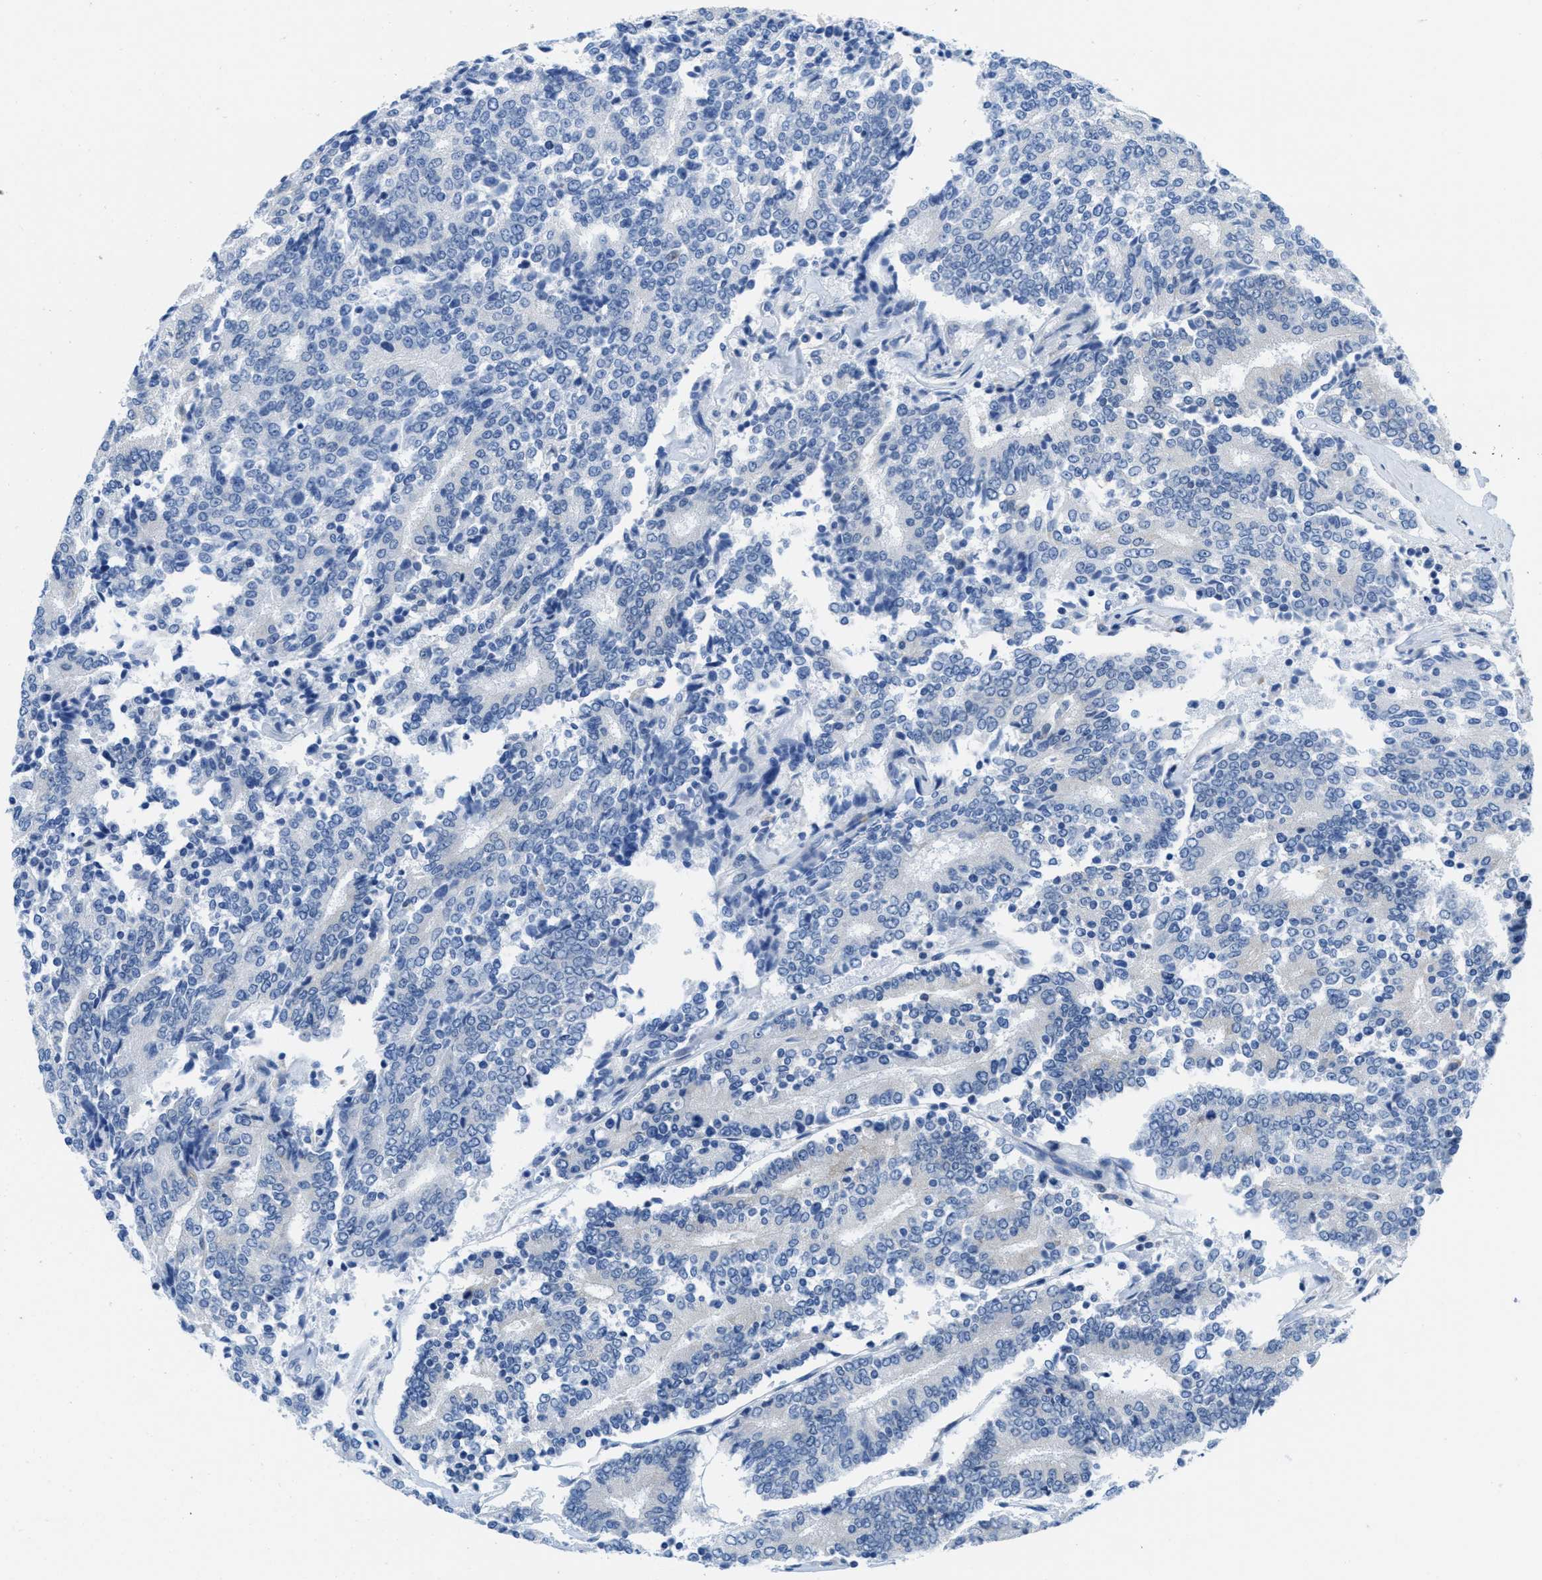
{"staining": {"intensity": "negative", "quantity": "none", "location": "none"}, "tissue": "prostate cancer", "cell_type": "Tumor cells", "image_type": "cancer", "snomed": [{"axis": "morphology", "description": "Normal tissue, NOS"}, {"axis": "morphology", "description": "Adenocarcinoma, High grade"}, {"axis": "topography", "description": "Prostate"}, {"axis": "topography", "description": "Seminal veicle"}], "caption": "Prostate adenocarcinoma (high-grade) stained for a protein using IHC displays no expression tumor cells.", "gene": "PTDSS1", "patient": {"sex": "male", "age": 55}}